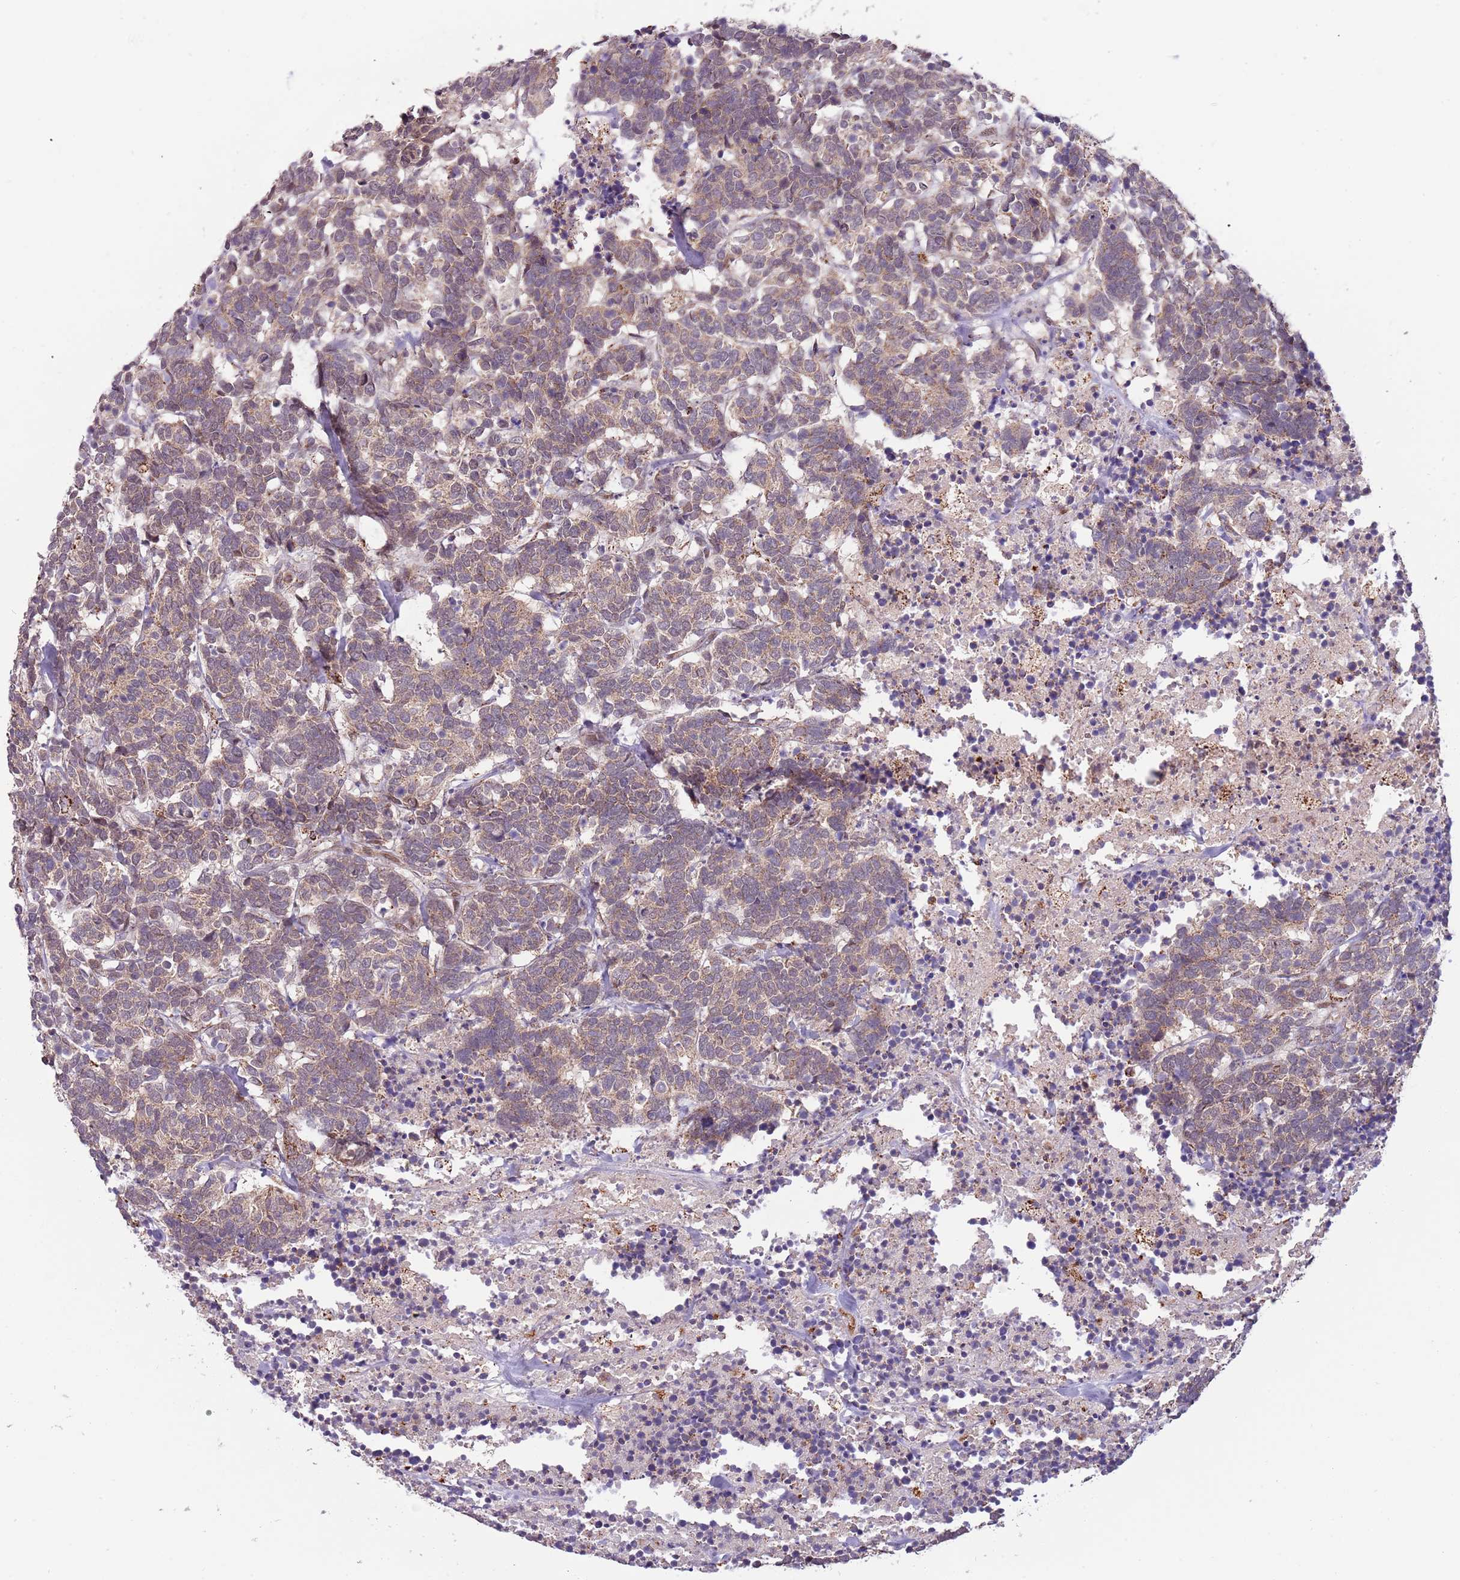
{"staining": {"intensity": "weak", "quantity": "25%-75%", "location": "cytoplasmic/membranous"}, "tissue": "carcinoid", "cell_type": "Tumor cells", "image_type": "cancer", "snomed": [{"axis": "morphology", "description": "Carcinoma, NOS"}, {"axis": "morphology", "description": "Carcinoid, malignant, NOS"}, {"axis": "topography", "description": "Urinary bladder"}], "caption": "Protein staining of malignant carcinoid tissue demonstrates weak cytoplasmic/membranous expression in approximately 25%-75% of tumor cells.", "gene": "ULK3", "patient": {"sex": "male", "age": 57}}